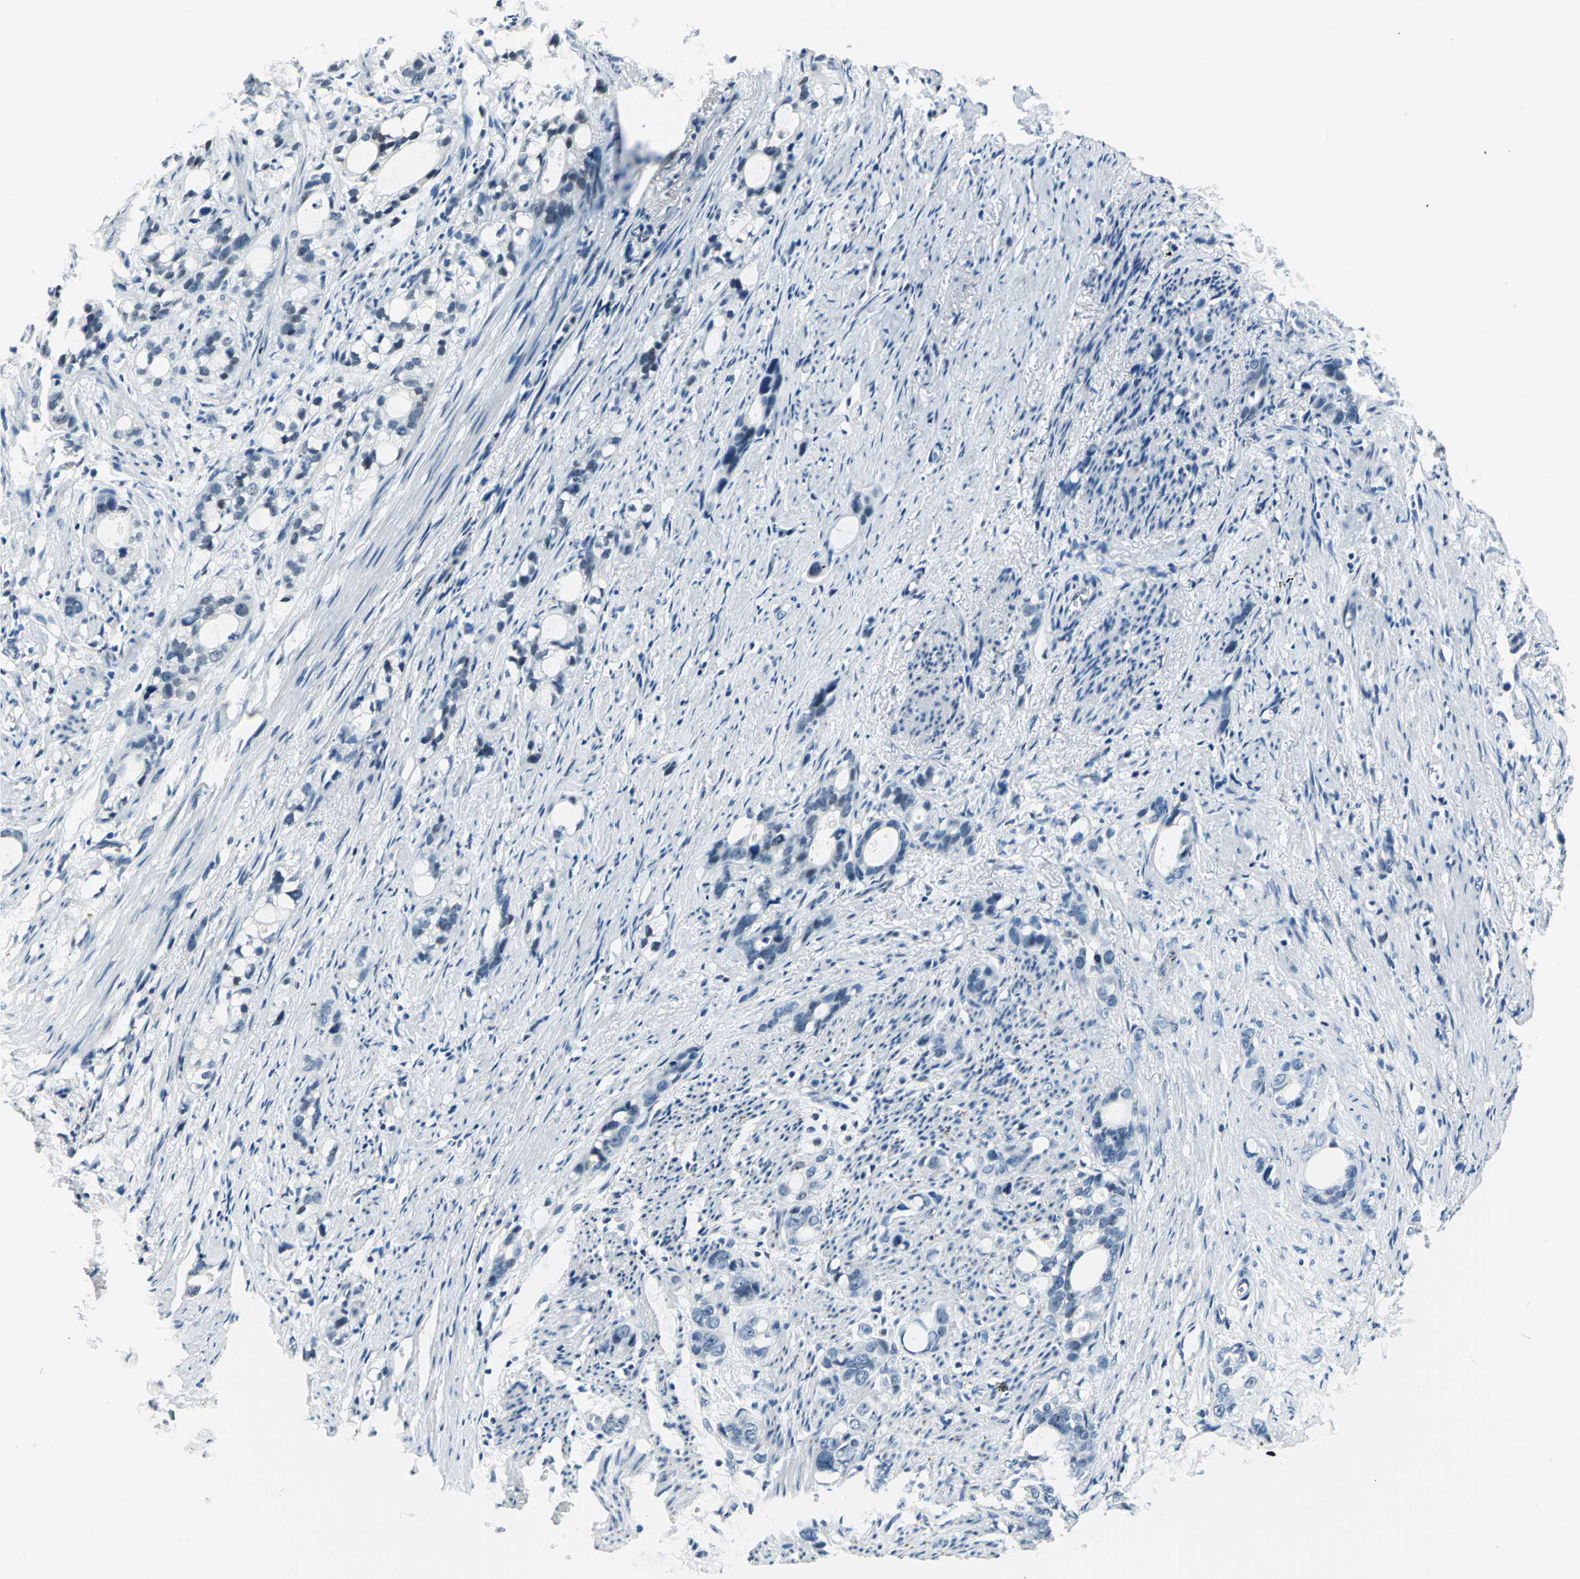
{"staining": {"intensity": "negative", "quantity": "none", "location": "none"}, "tissue": "stomach cancer", "cell_type": "Tumor cells", "image_type": "cancer", "snomed": [{"axis": "morphology", "description": "Adenocarcinoma, NOS"}, {"axis": "topography", "description": "Stomach"}], "caption": "There is no significant staining in tumor cells of stomach cancer (adenocarcinoma). (DAB IHC, high magnification).", "gene": "RAD17", "patient": {"sex": "female", "age": 75}}